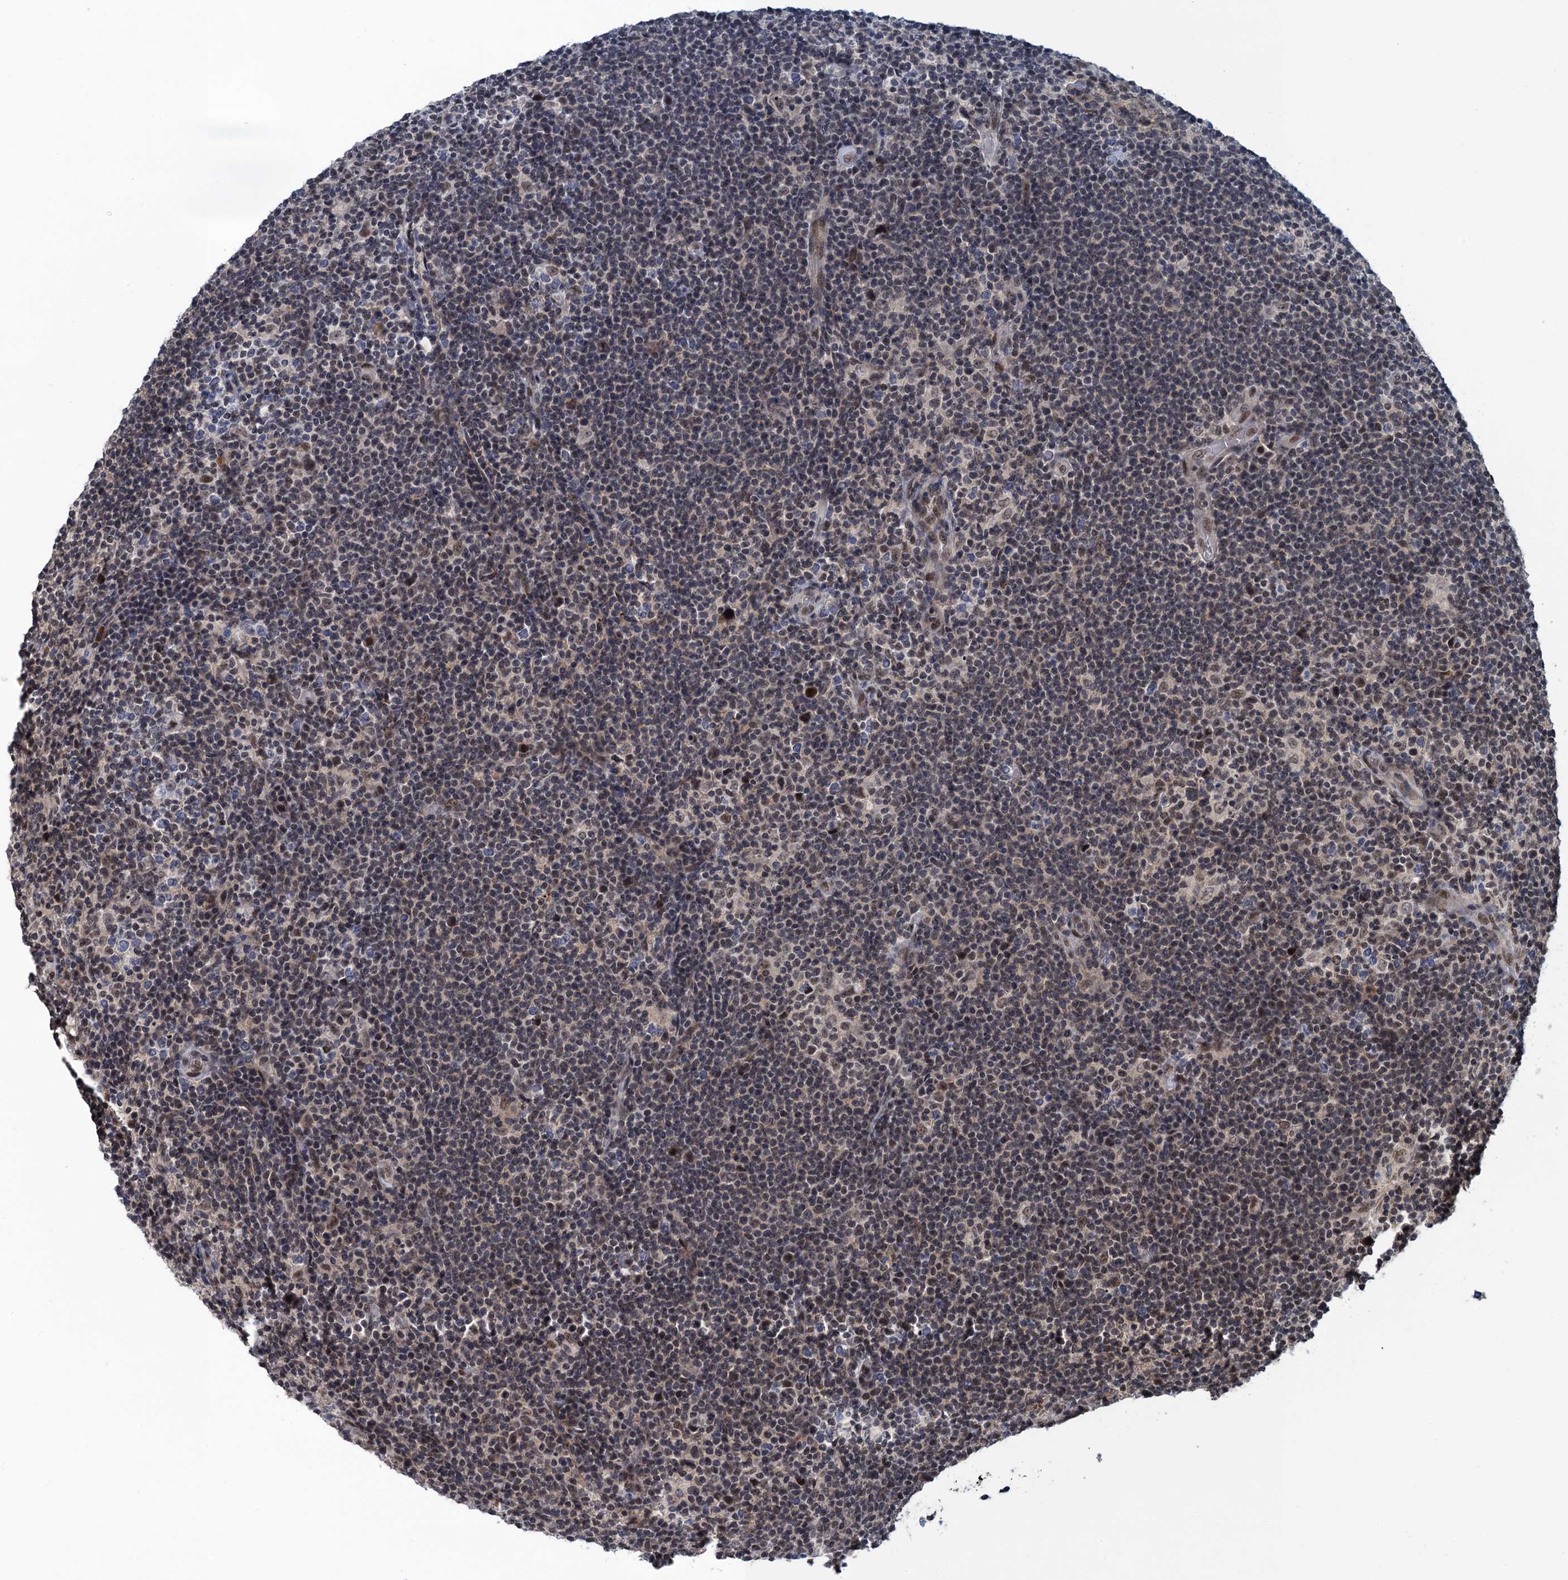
{"staining": {"intensity": "weak", "quantity": ">75%", "location": "nuclear"}, "tissue": "lymphoma", "cell_type": "Tumor cells", "image_type": "cancer", "snomed": [{"axis": "morphology", "description": "Hodgkin's disease, NOS"}, {"axis": "topography", "description": "Lymph node"}], "caption": "Lymphoma stained with DAB immunohistochemistry reveals low levels of weak nuclear positivity in approximately >75% of tumor cells.", "gene": "SAE1", "patient": {"sex": "female", "age": 57}}